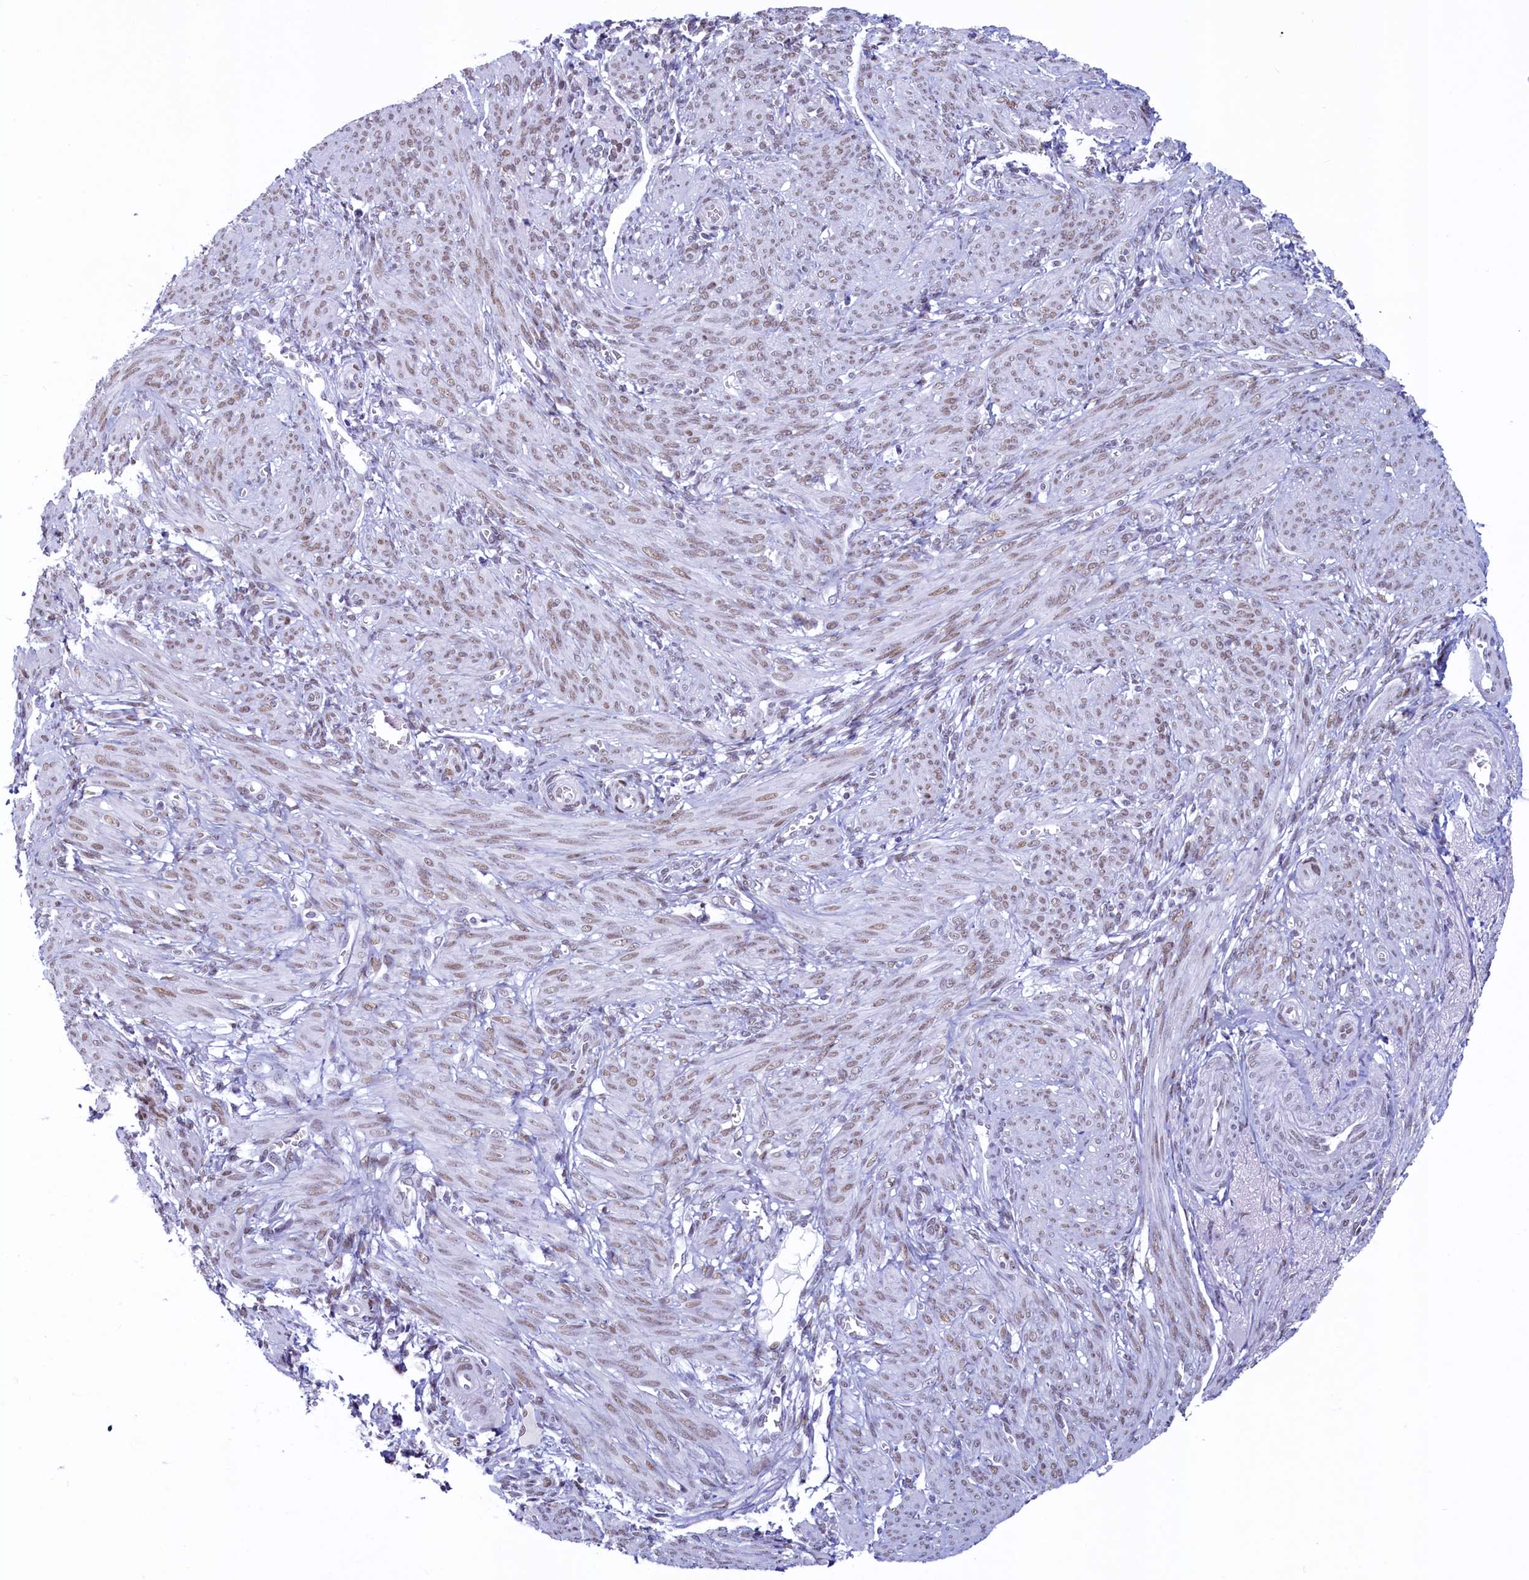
{"staining": {"intensity": "weak", "quantity": "25%-75%", "location": "nuclear"}, "tissue": "smooth muscle", "cell_type": "Smooth muscle cells", "image_type": "normal", "snomed": [{"axis": "morphology", "description": "Normal tissue, NOS"}, {"axis": "topography", "description": "Smooth muscle"}], "caption": "Smooth muscle stained with a brown dye demonstrates weak nuclear positive expression in approximately 25%-75% of smooth muscle cells.", "gene": "SUGP2", "patient": {"sex": "female", "age": 39}}